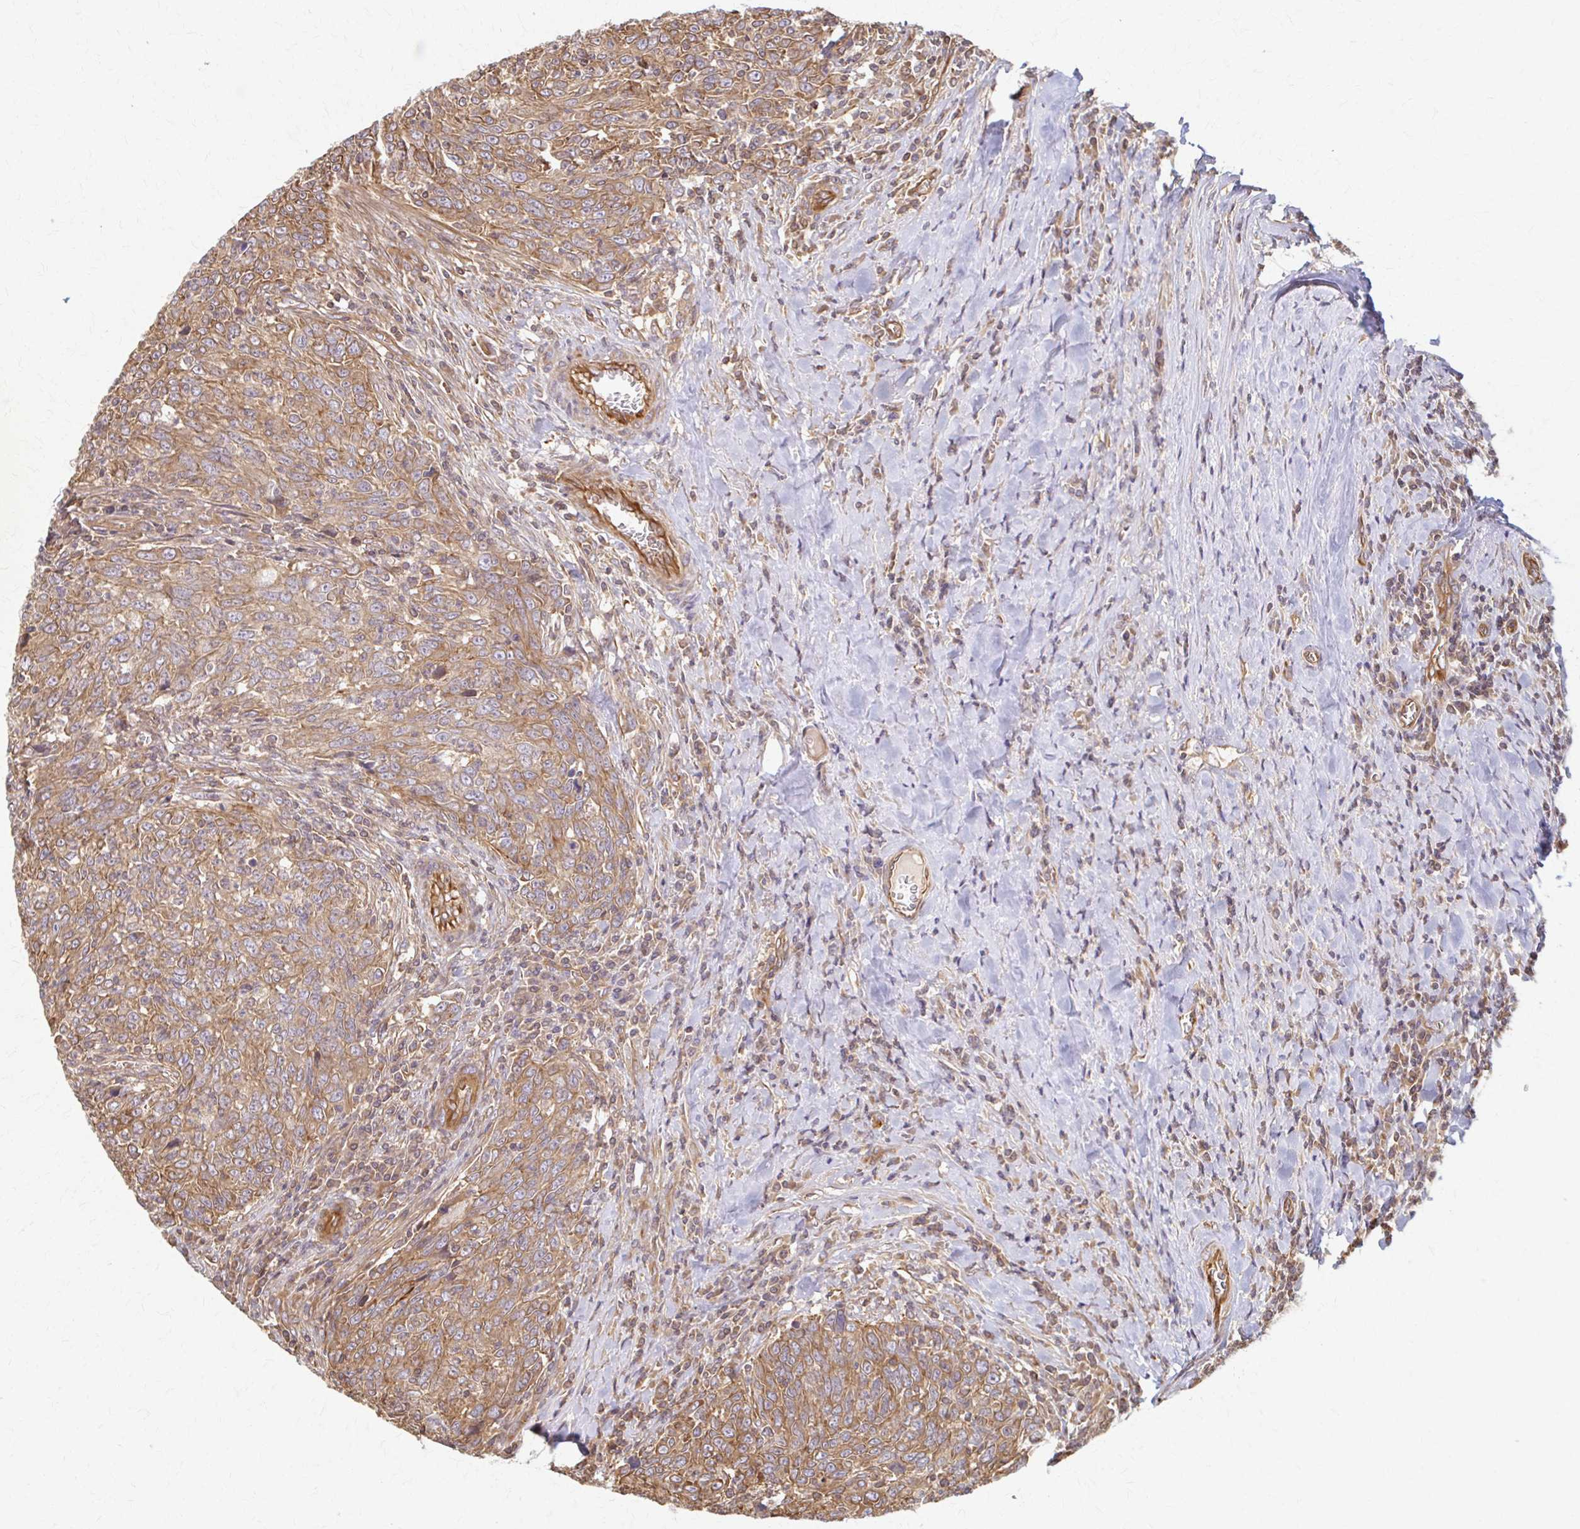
{"staining": {"intensity": "moderate", "quantity": ">75%", "location": "cytoplasmic/membranous"}, "tissue": "breast cancer", "cell_type": "Tumor cells", "image_type": "cancer", "snomed": [{"axis": "morphology", "description": "Duct carcinoma"}, {"axis": "topography", "description": "Breast"}], "caption": "Protein expression analysis of breast cancer (invasive ductal carcinoma) shows moderate cytoplasmic/membranous positivity in approximately >75% of tumor cells.", "gene": "ARHGAP35", "patient": {"sex": "female", "age": 50}}